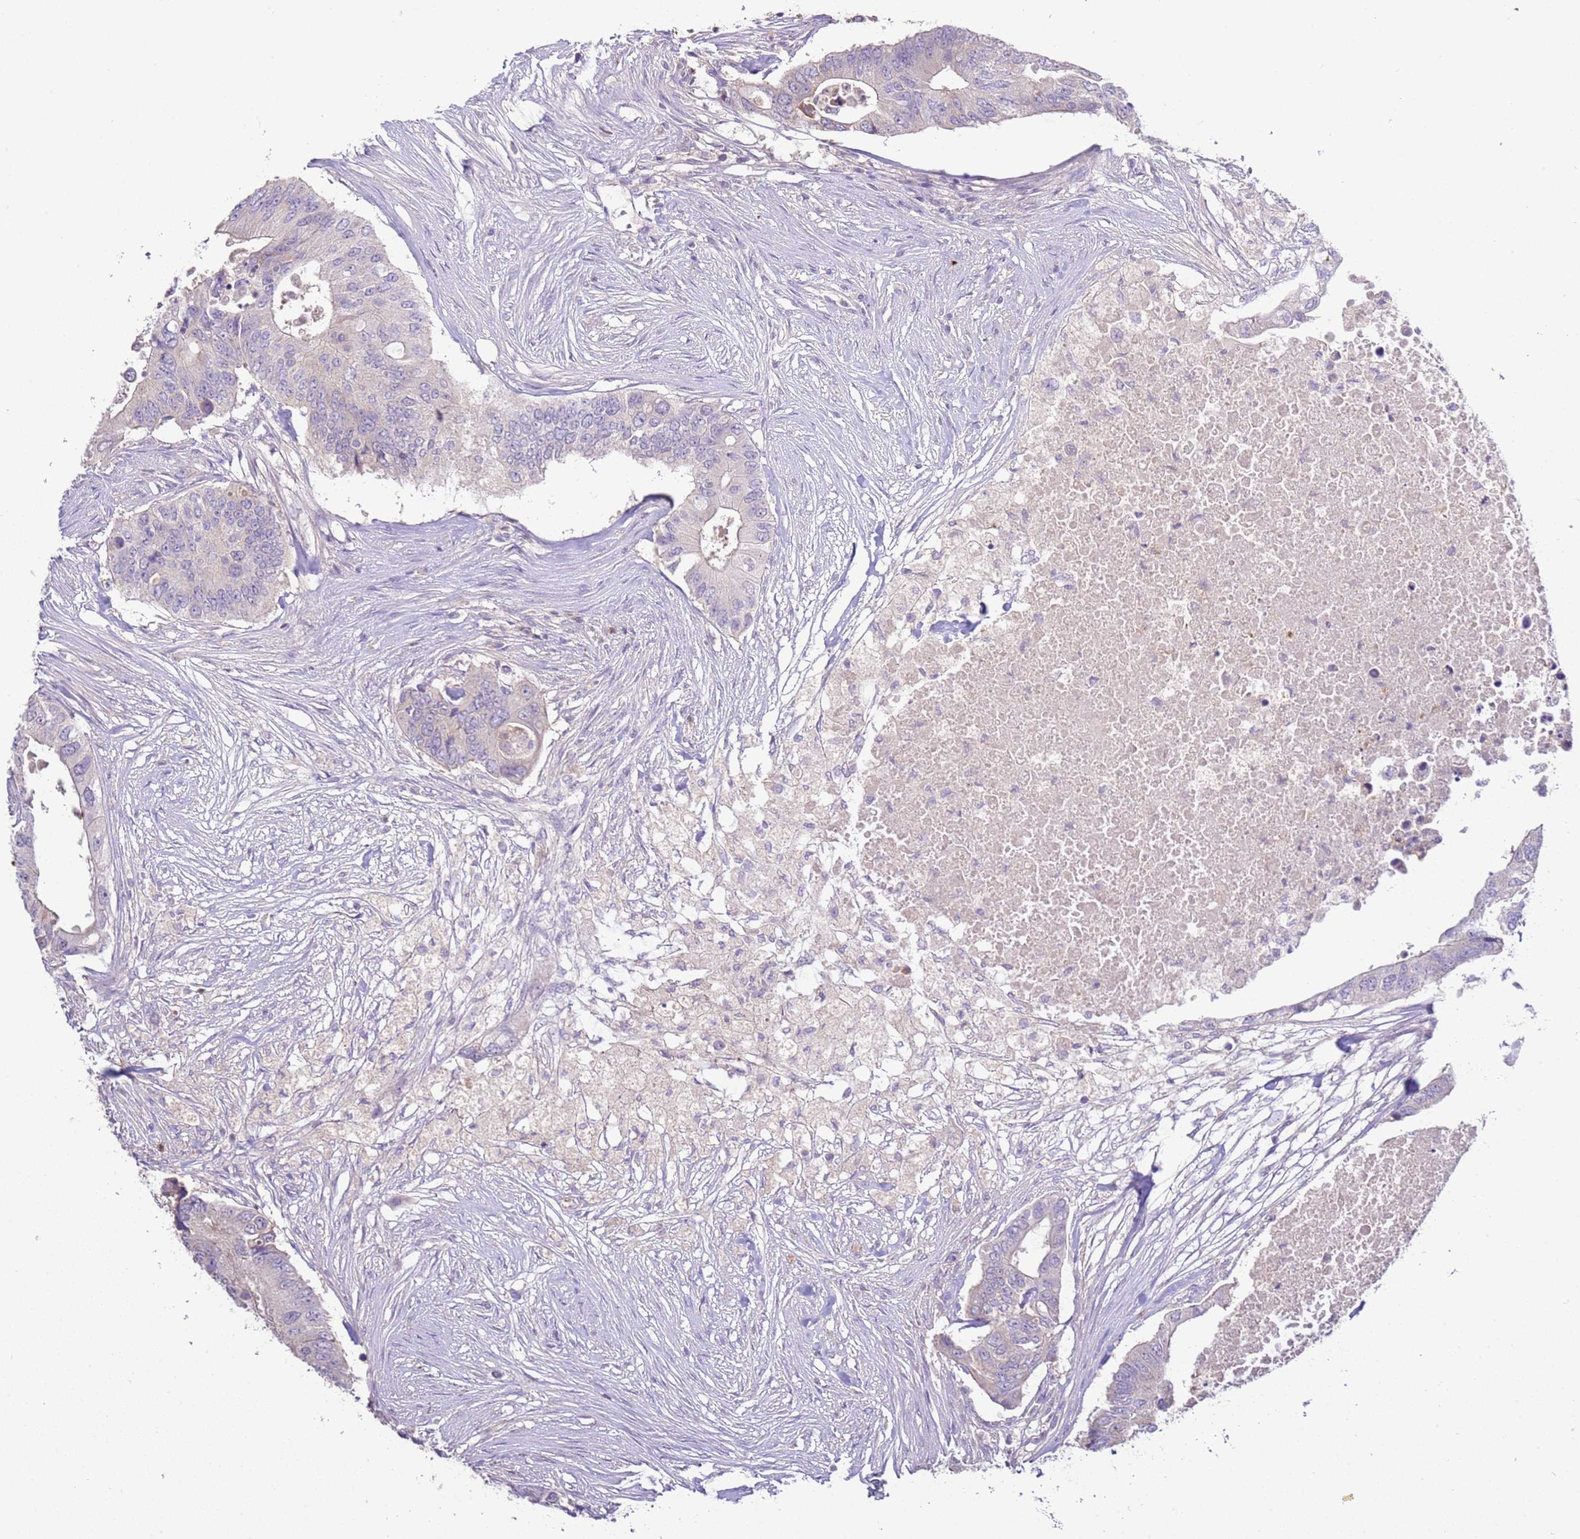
{"staining": {"intensity": "negative", "quantity": "none", "location": "none"}, "tissue": "colorectal cancer", "cell_type": "Tumor cells", "image_type": "cancer", "snomed": [{"axis": "morphology", "description": "Adenocarcinoma, NOS"}, {"axis": "topography", "description": "Colon"}], "caption": "IHC of human adenocarcinoma (colorectal) exhibits no positivity in tumor cells. The staining was performed using DAB (3,3'-diaminobenzidine) to visualize the protein expression in brown, while the nuclei were stained in blue with hematoxylin (Magnification: 20x).", "gene": "IL2RG", "patient": {"sex": "male", "age": 71}}